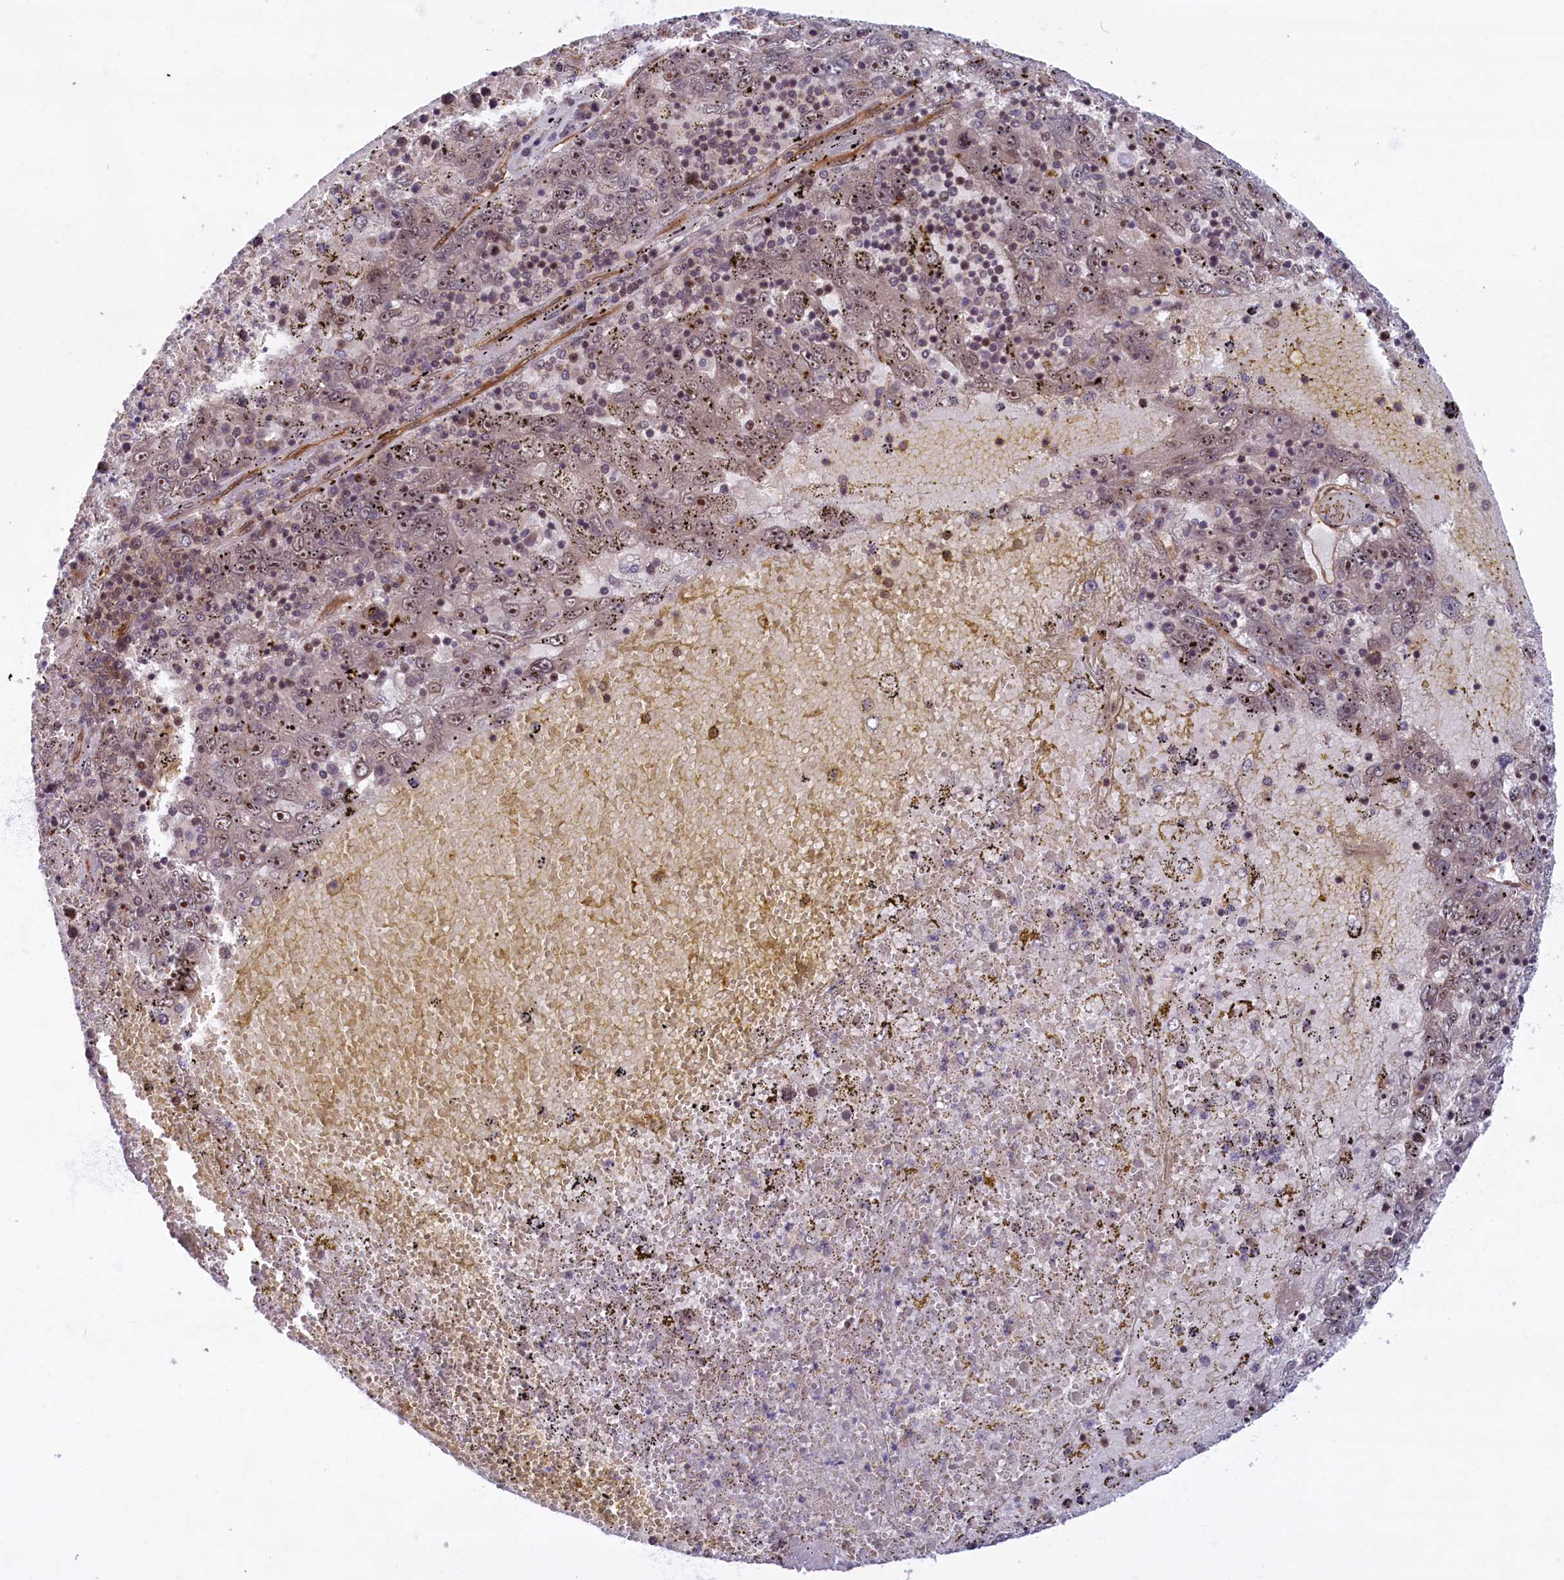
{"staining": {"intensity": "moderate", "quantity": "25%-75%", "location": "nuclear"}, "tissue": "liver cancer", "cell_type": "Tumor cells", "image_type": "cancer", "snomed": [{"axis": "morphology", "description": "Carcinoma, Hepatocellular, NOS"}, {"axis": "topography", "description": "Liver"}], "caption": "A medium amount of moderate nuclear staining is seen in about 25%-75% of tumor cells in liver cancer tissue. The protein is shown in brown color, while the nuclei are stained blue.", "gene": "SNRK", "patient": {"sex": "male", "age": 49}}